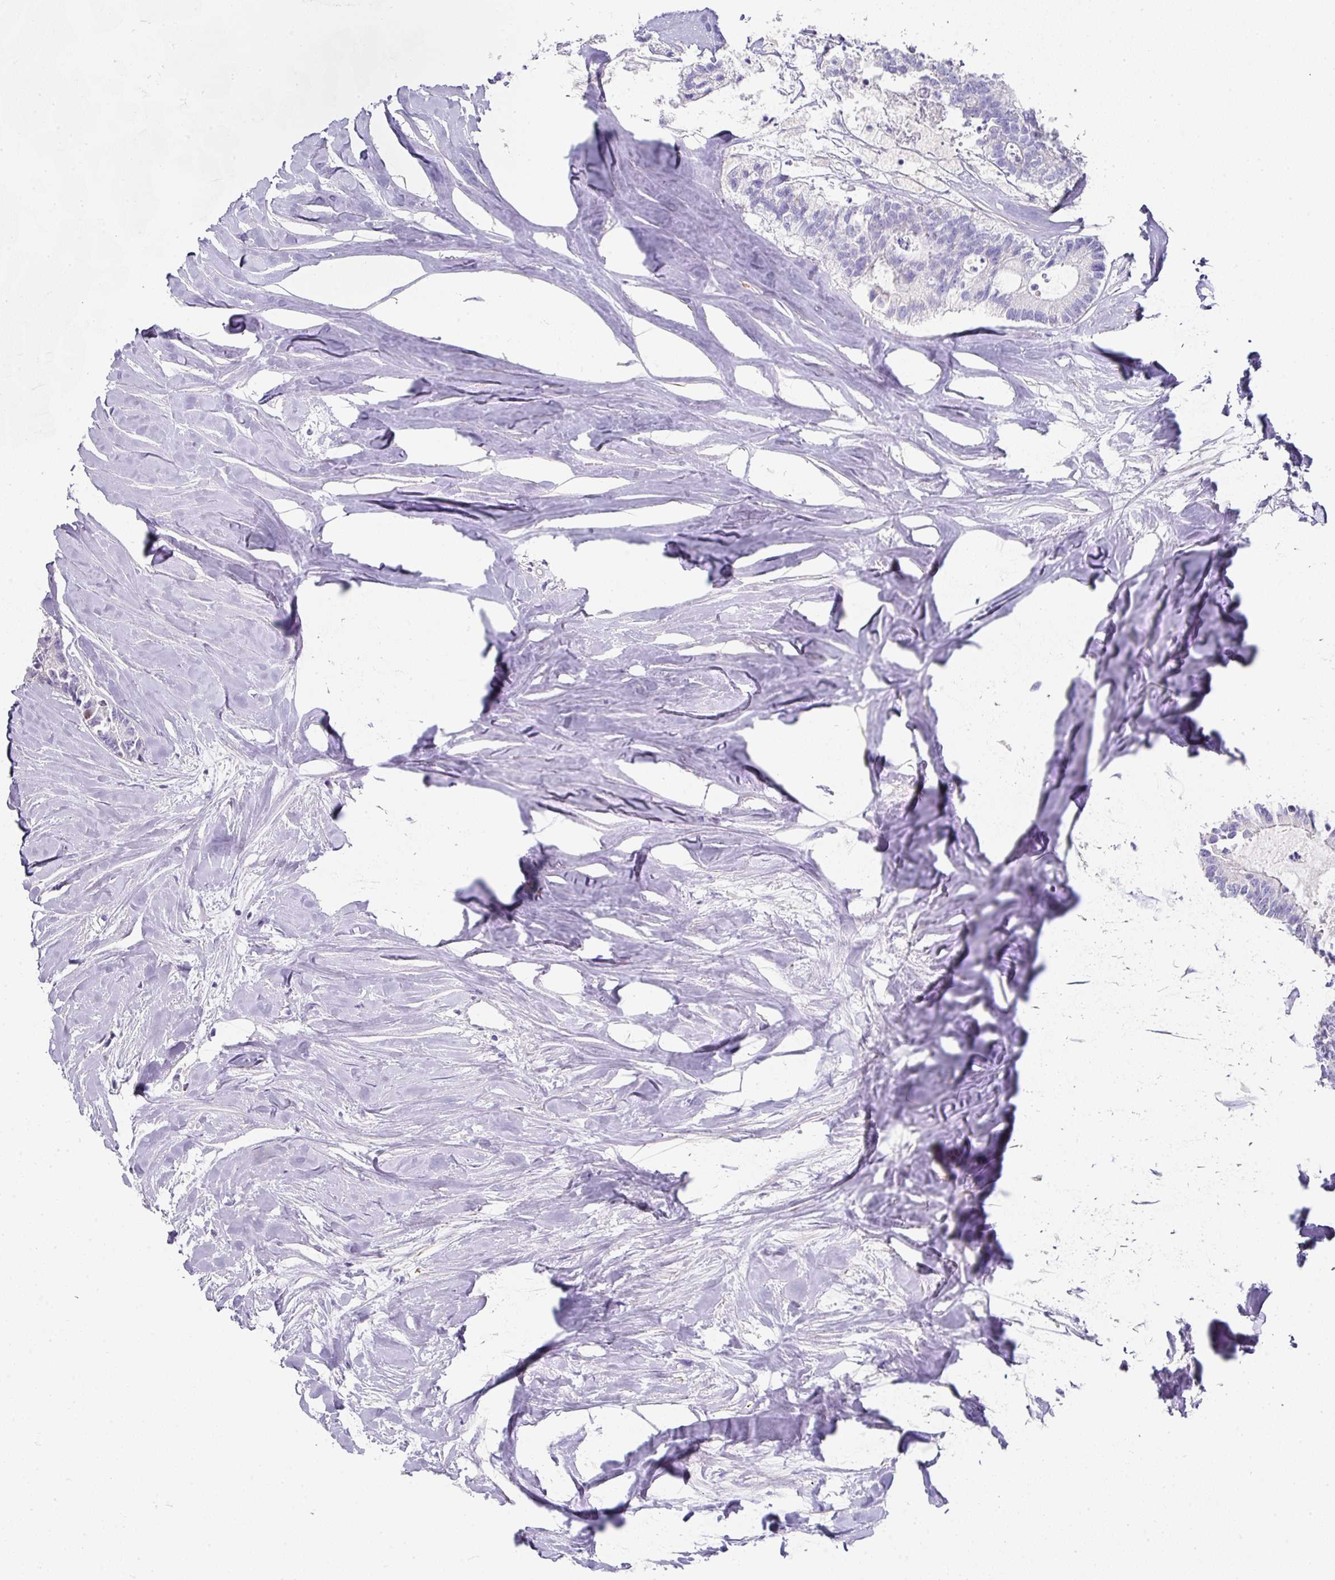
{"staining": {"intensity": "negative", "quantity": "none", "location": "none"}, "tissue": "colorectal cancer", "cell_type": "Tumor cells", "image_type": "cancer", "snomed": [{"axis": "morphology", "description": "Adenocarcinoma, NOS"}, {"axis": "topography", "description": "Colon"}, {"axis": "topography", "description": "Rectum"}], "caption": "Colorectal adenocarcinoma was stained to show a protein in brown. There is no significant expression in tumor cells.", "gene": "TARM1", "patient": {"sex": "male", "age": 57}}